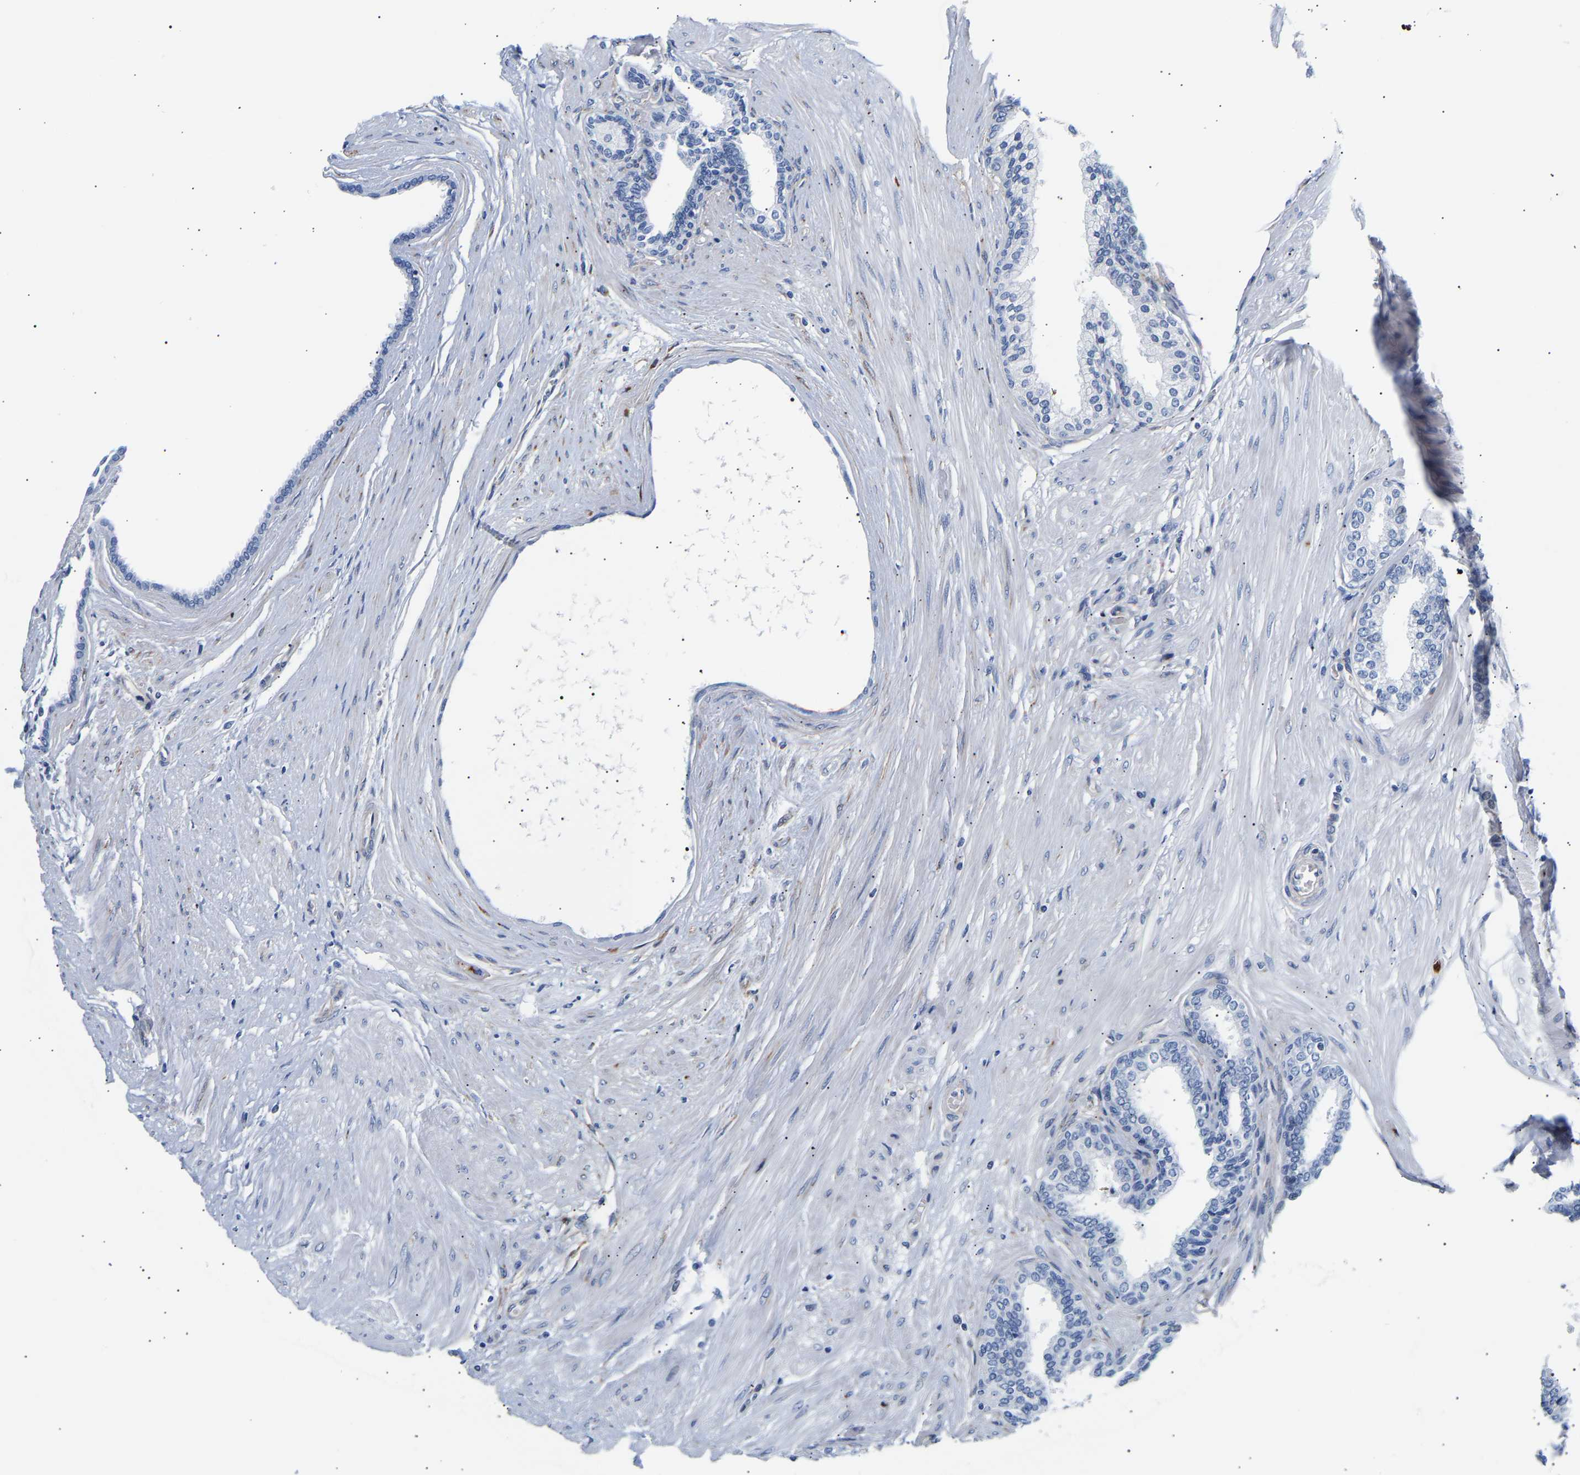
{"staining": {"intensity": "negative", "quantity": "none", "location": "none"}, "tissue": "prostate cancer", "cell_type": "Tumor cells", "image_type": "cancer", "snomed": [{"axis": "morphology", "description": "Adenocarcinoma, Low grade"}, {"axis": "topography", "description": "Prostate"}], "caption": "An image of prostate cancer stained for a protein displays no brown staining in tumor cells.", "gene": "IGFBP7", "patient": {"sex": "male", "age": 57}}